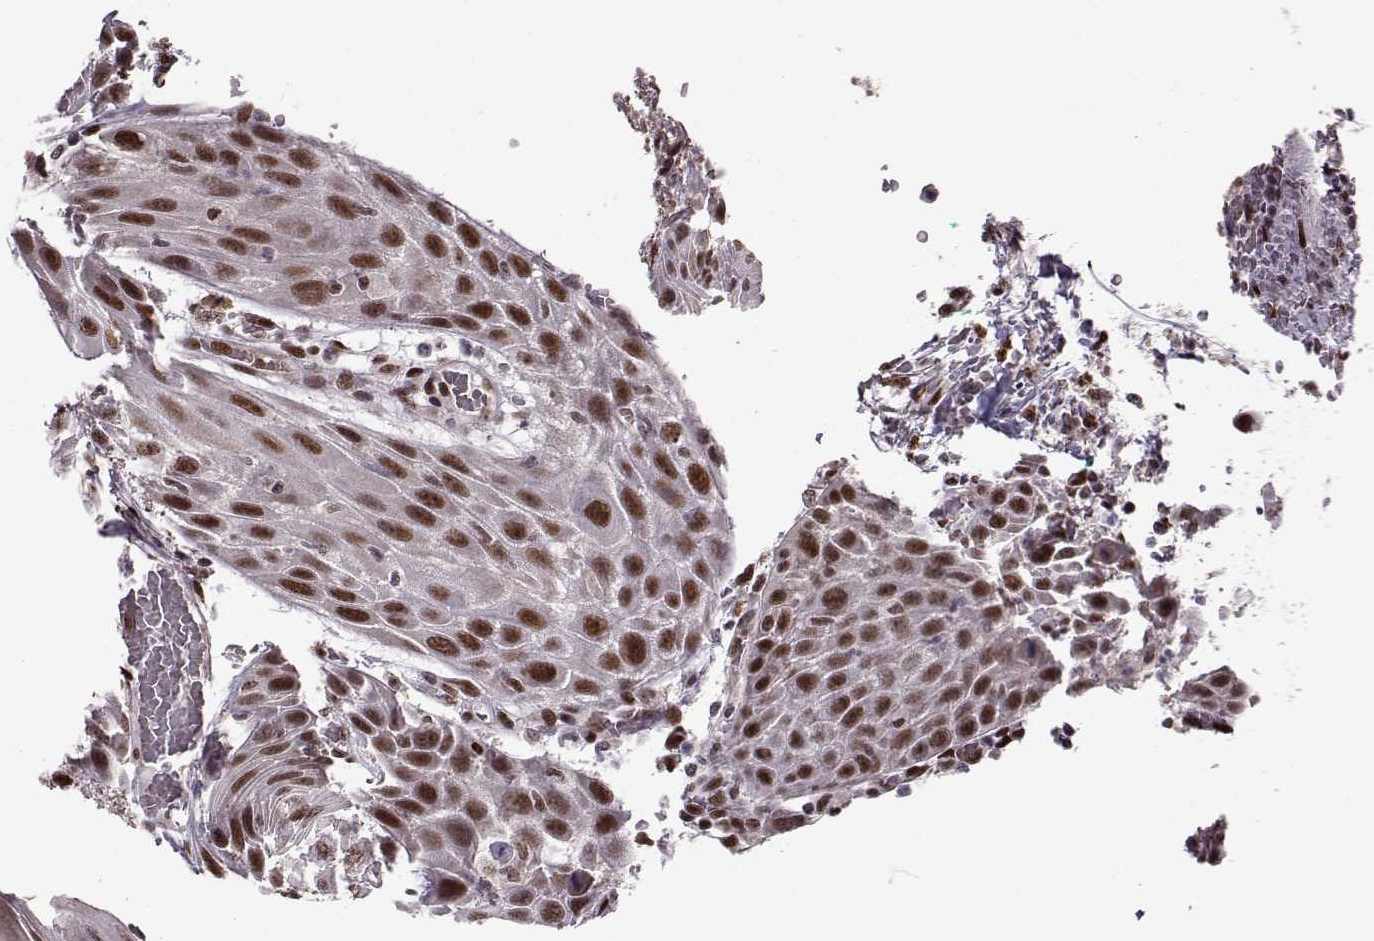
{"staining": {"intensity": "strong", "quantity": ">75%", "location": "nuclear"}, "tissue": "head and neck cancer", "cell_type": "Tumor cells", "image_type": "cancer", "snomed": [{"axis": "morphology", "description": "Squamous cell carcinoma, NOS"}, {"axis": "topography", "description": "Head-Neck"}], "caption": "Protein expression analysis of human head and neck cancer reveals strong nuclear positivity in about >75% of tumor cells.", "gene": "FTO", "patient": {"sex": "male", "age": 69}}